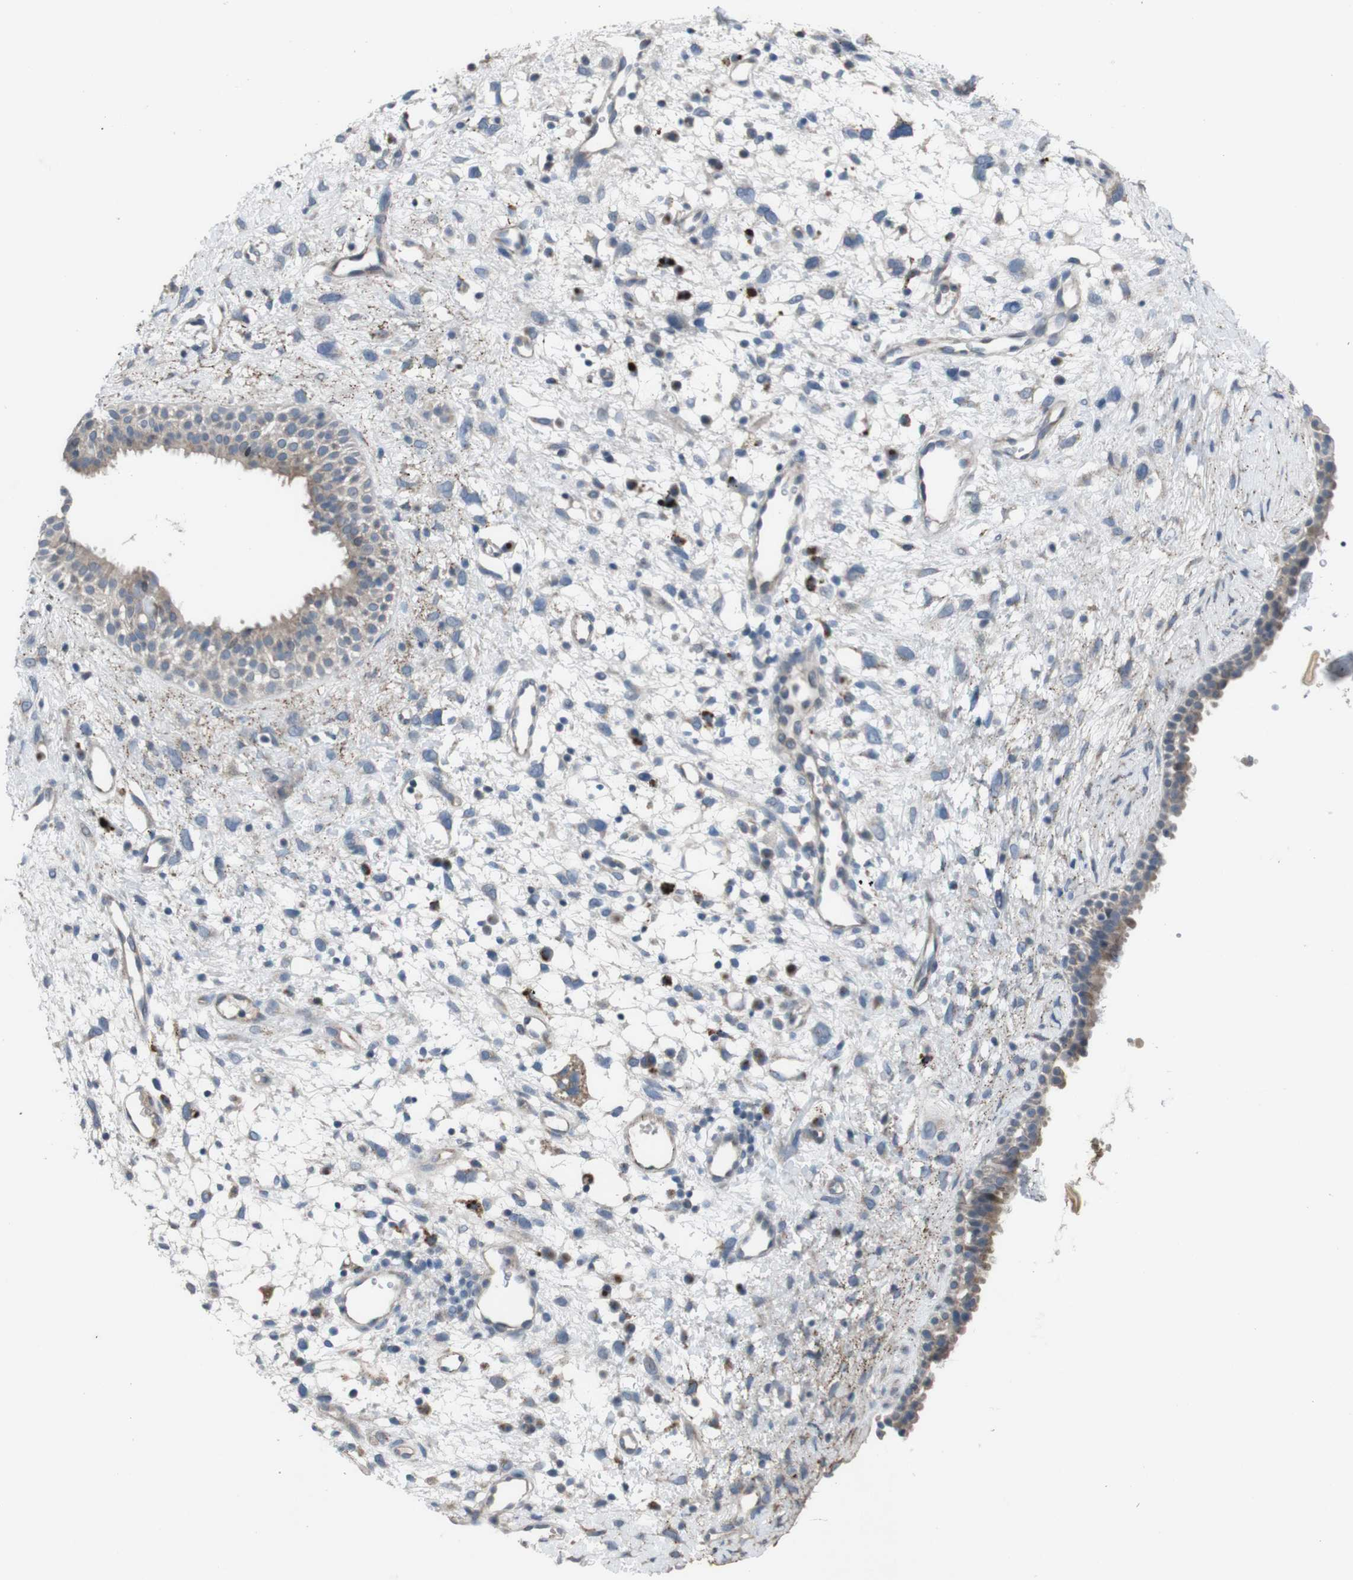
{"staining": {"intensity": "weak", "quantity": ">75%", "location": "cytoplasmic/membranous"}, "tissue": "nasopharynx", "cell_type": "Respiratory epithelial cells", "image_type": "normal", "snomed": [{"axis": "morphology", "description": "Normal tissue, NOS"}, {"axis": "topography", "description": "Nasopharynx"}], "caption": "The photomicrograph displays immunohistochemical staining of unremarkable nasopharynx. There is weak cytoplasmic/membranous staining is appreciated in approximately >75% of respiratory epithelial cells. The staining was performed using DAB, with brown indicating positive protein expression. Nuclei are stained blue with hematoxylin.", "gene": "EFNA5", "patient": {"sex": "male", "age": 22}}